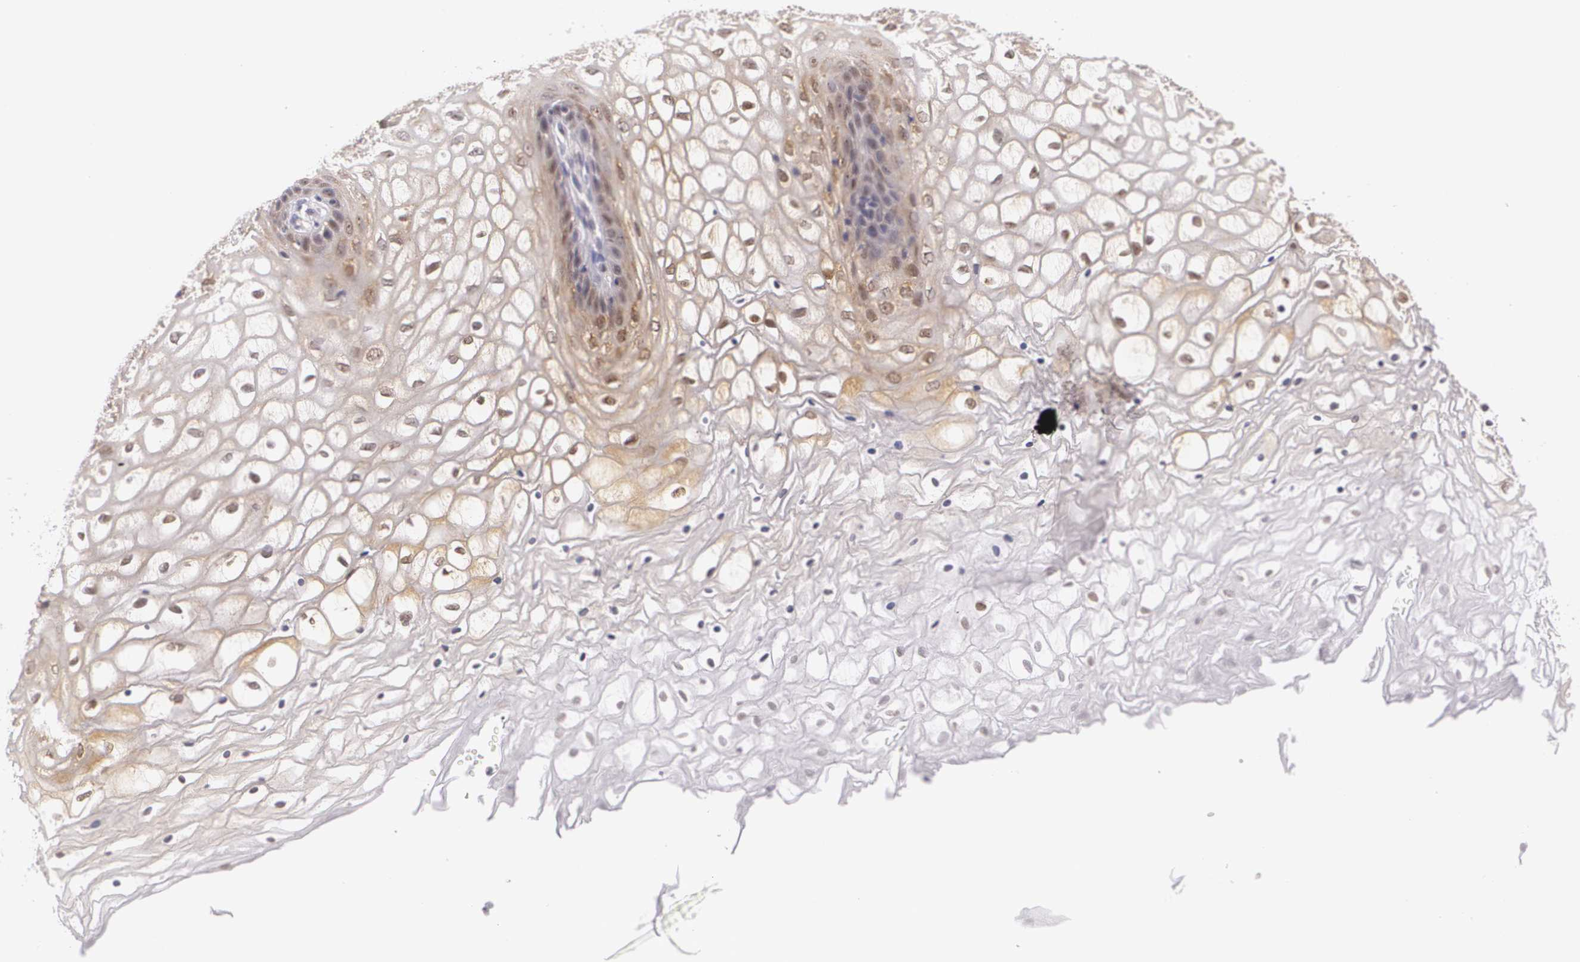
{"staining": {"intensity": "weak", "quantity": "25%-75%", "location": "cytoplasmic/membranous"}, "tissue": "vagina", "cell_type": "Squamous epithelial cells", "image_type": "normal", "snomed": [{"axis": "morphology", "description": "Normal tissue, NOS"}, {"axis": "topography", "description": "Vagina"}], "caption": "High-power microscopy captured an IHC photomicrograph of normal vagina, revealing weak cytoplasmic/membranous expression in about 25%-75% of squamous epithelial cells.", "gene": "BCL10", "patient": {"sex": "female", "age": 34}}